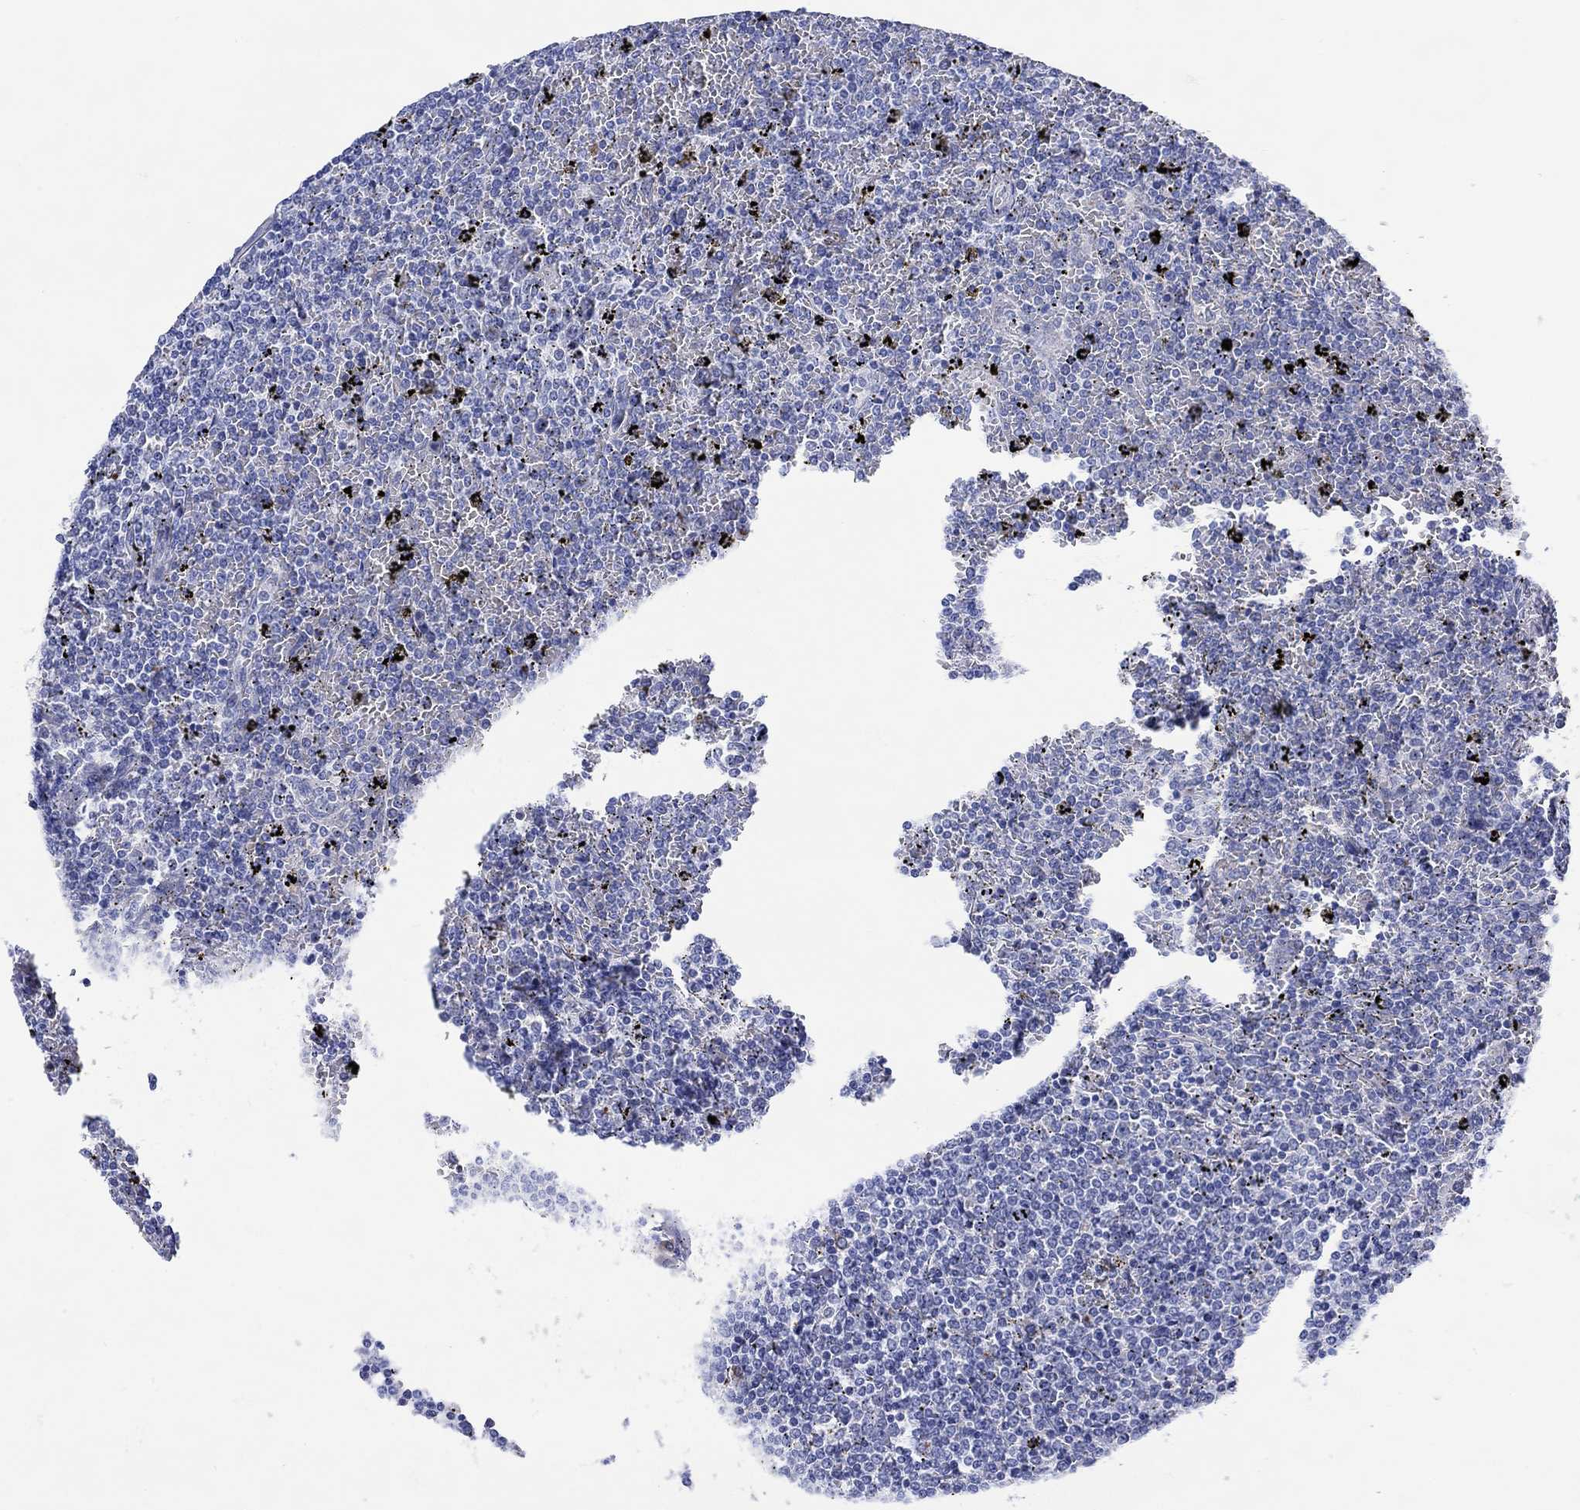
{"staining": {"intensity": "negative", "quantity": "none", "location": "none"}, "tissue": "lymphoma", "cell_type": "Tumor cells", "image_type": "cancer", "snomed": [{"axis": "morphology", "description": "Malignant lymphoma, non-Hodgkin's type, Low grade"}, {"axis": "topography", "description": "Spleen"}], "caption": "Micrograph shows no protein staining in tumor cells of lymphoma tissue.", "gene": "ANKMY1", "patient": {"sex": "female", "age": 77}}